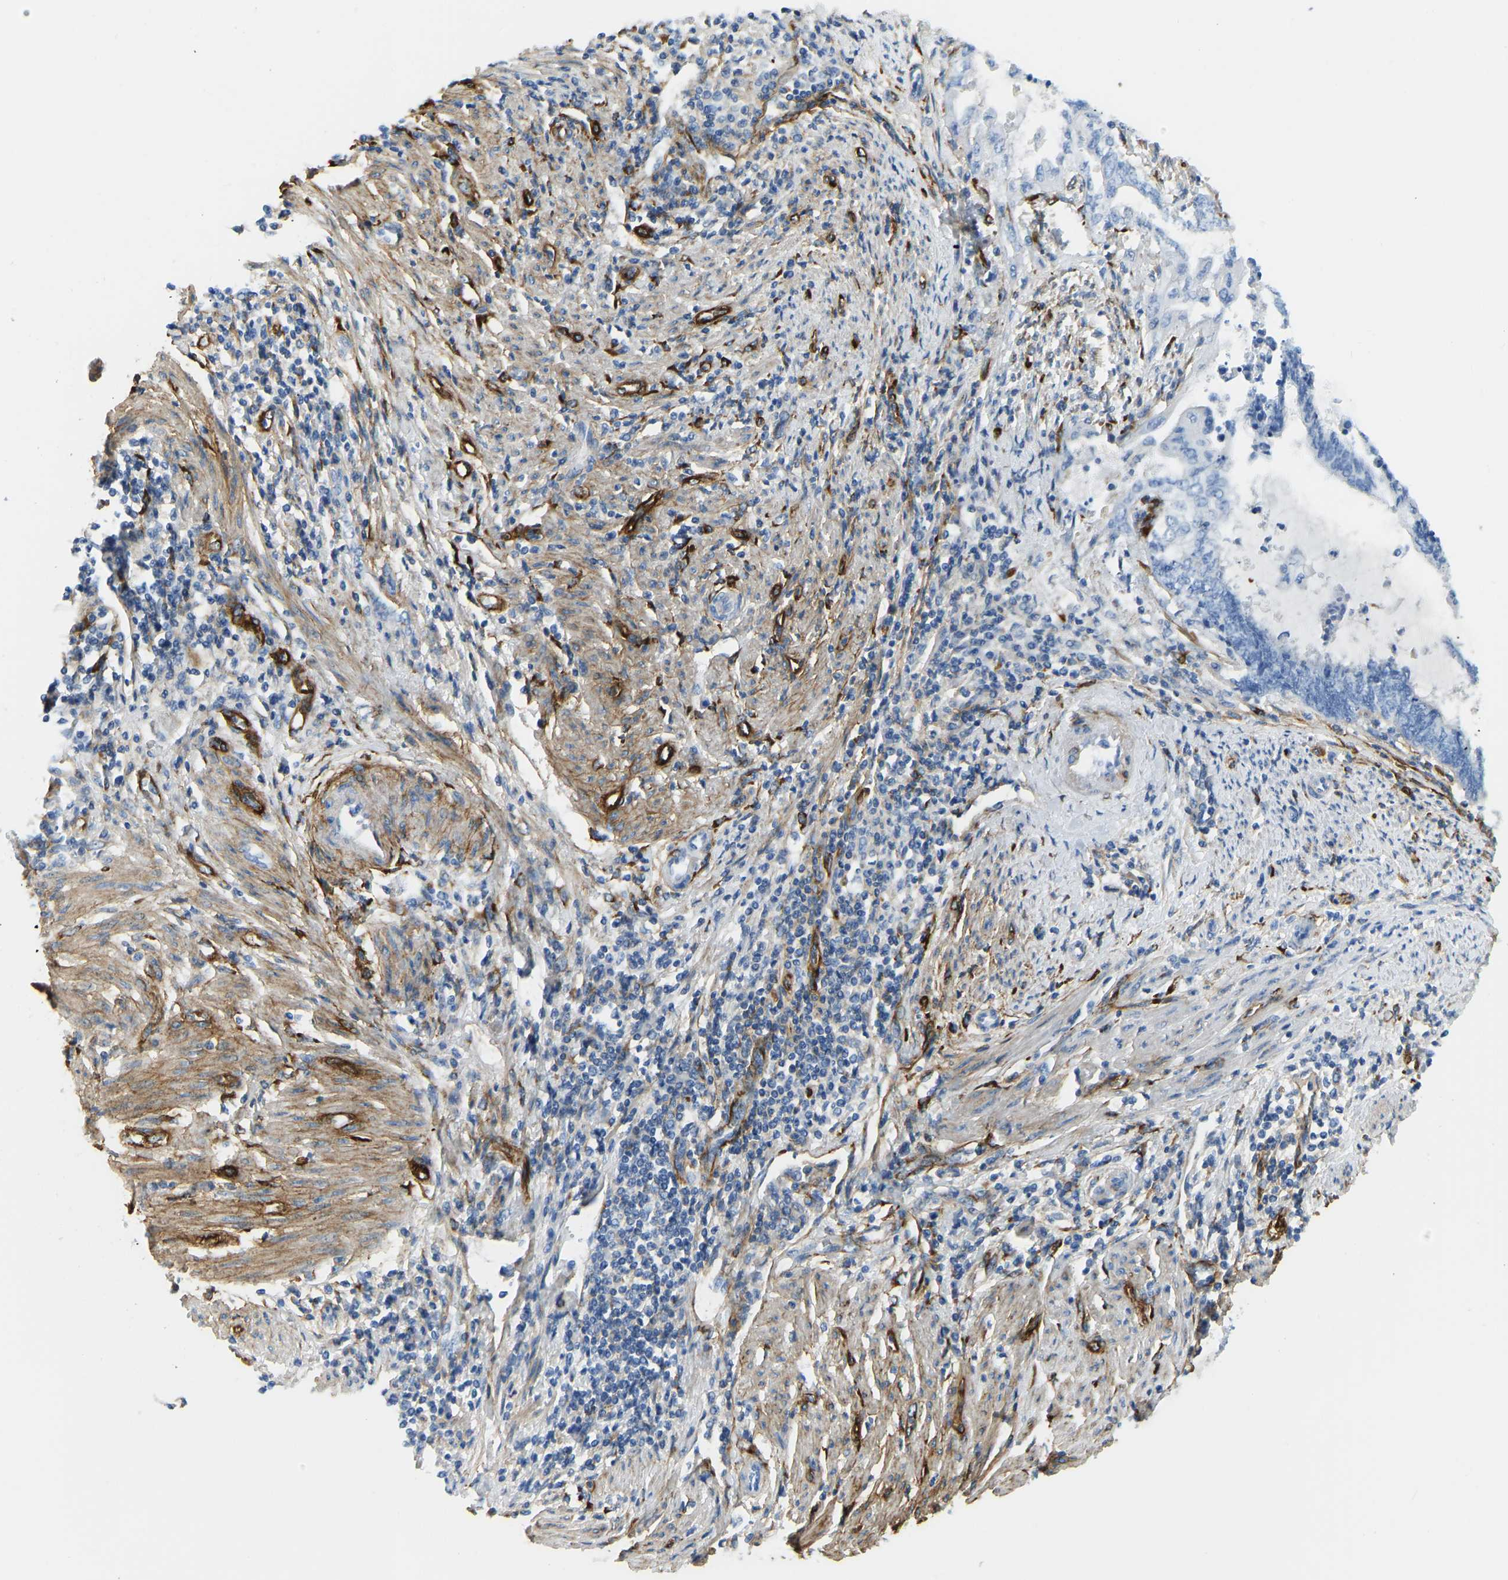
{"staining": {"intensity": "negative", "quantity": "none", "location": "none"}, "tissue": "endometrial cancer", "cell_type": "Tumor cells", "image_type": "cancer", "snomed": [{"axis": "morphology", "description": "Adenocarcinoma, NOS"}, {"axis": "topography", "description": "Uterus"}, {"axis": "topography", "description": "Endometrium"}], "caption": "A high-resolution image shows IHC staining of endometrial cancer, which displays no significant expression in tumor cells.", "gene": "COL15A1", "patient": {"sex": "female", "age": 70}}